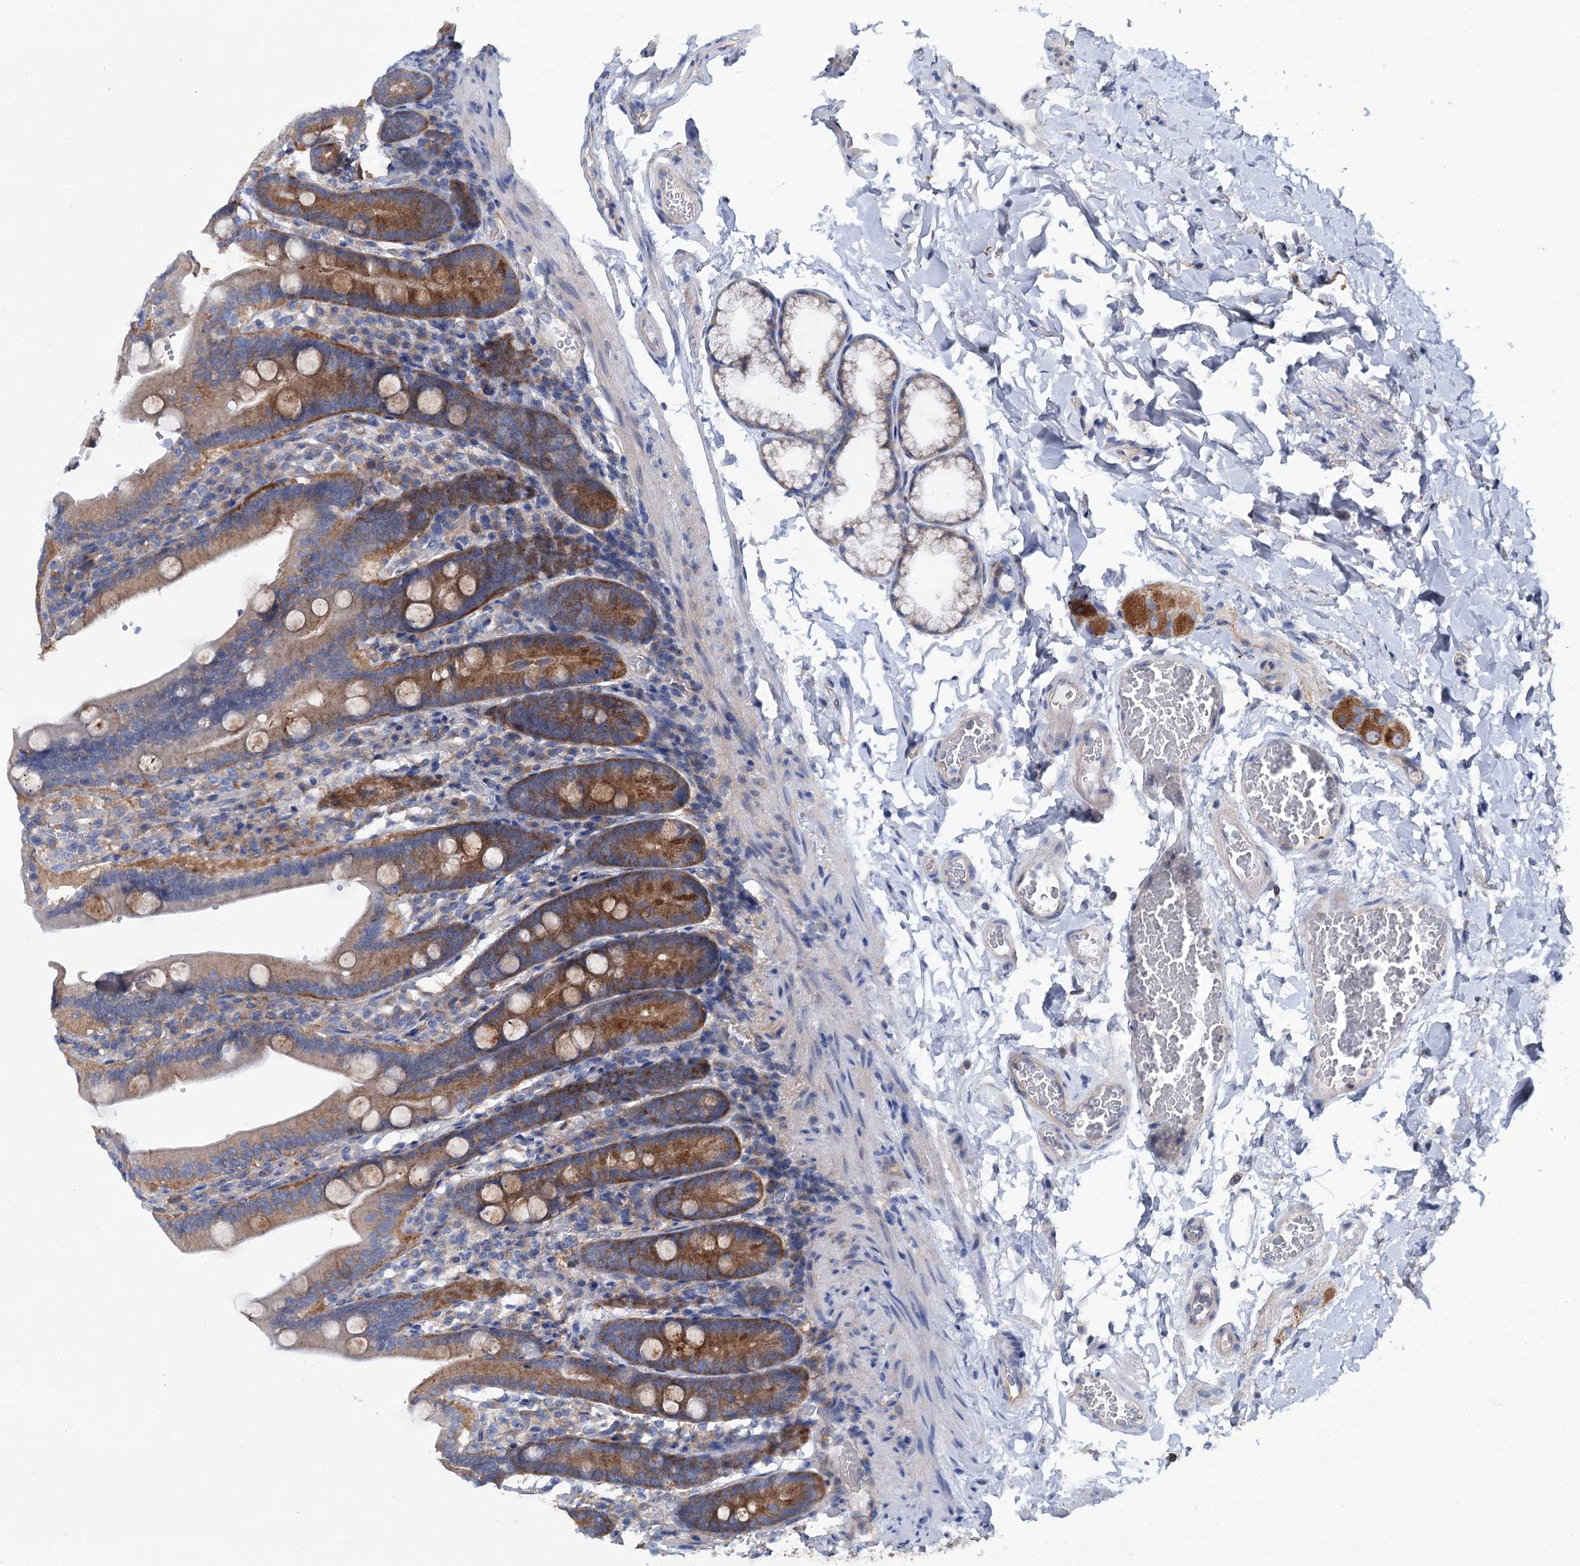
{"staining": {"intensity": "moderate", "quantity": ">75%", "location": "cytoplasmic/membranous"}, "tissue": "duodenum", "cell_type": "Glandular cells", "image_type": "normal", "snomed": [{"axis": "morphology", "description": "Normal tissue, NOS"}, {"axis": "topography", "description": "Duodenum"}], "caption": "High-magnification brightfield microscopy of normal duodenum stained with DAB (brown) and counterstained with hematoxylin (blue). glandular cells exhibit moderate cytoplasmic/membranous expression is present in about>75% of cells. (DAB IHC, brown staining for protein, blue staining for nuclei).", "gene": "TRIM55", "patient": {"sex": "female", "age": 62}}